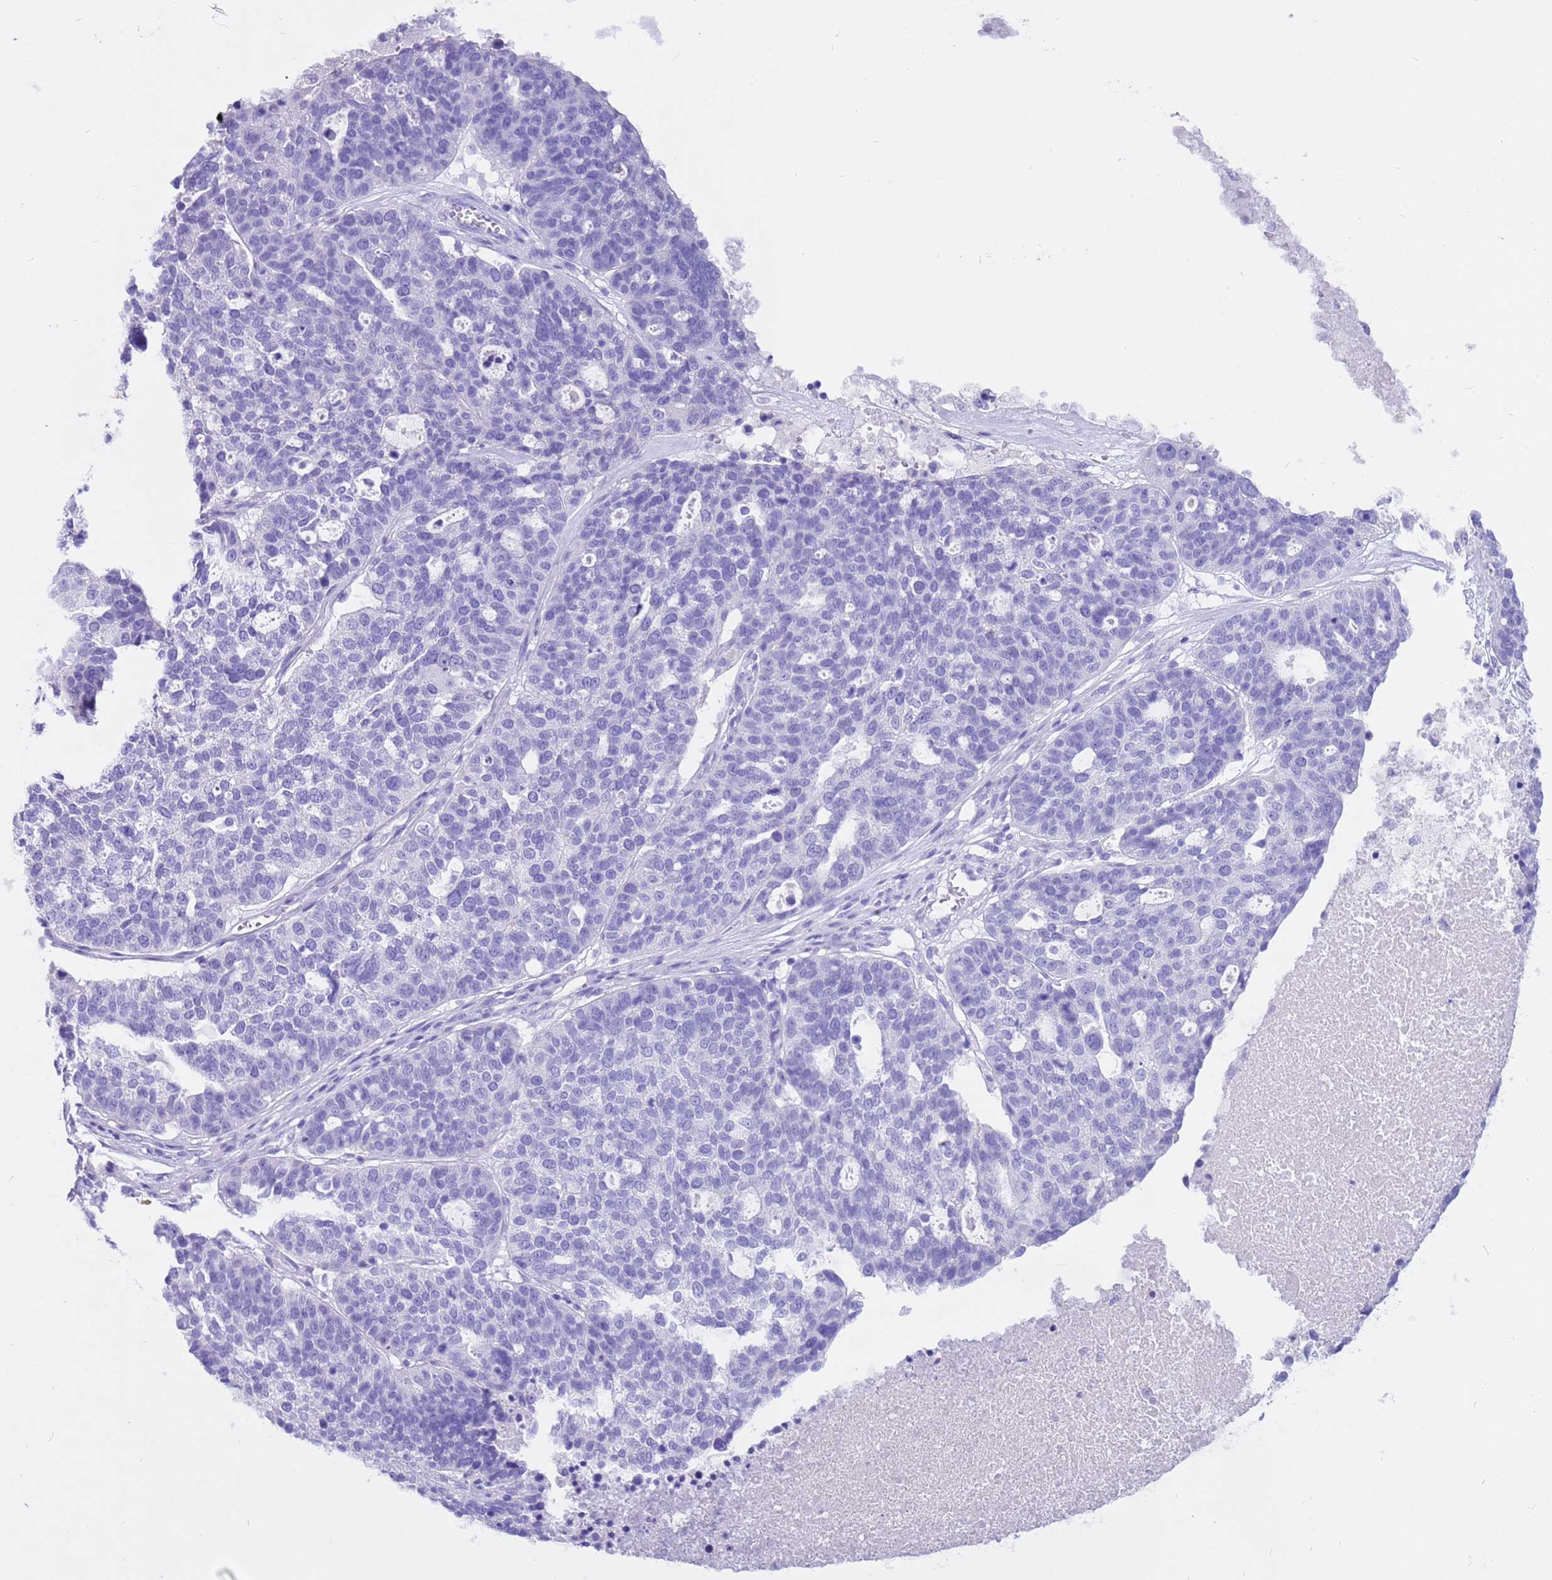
{"staining": {"intensity": "negative", "quantity": "none", "location": "none"}, "tissue": "ovarian cancer", "cell_type": "Tumor cells", "image_type": "cancer", "snomed": [{"axis": "morphology", "description": "Cystadenocarcinoma, serous, NOS"}, {"axis": "topography", "description": "Ovary"}], "caption": "Ovarian serous cystadenocarcinoma stained for a protein using immunohistochemistry (IHC) demonstrates no staining tumor cells.", "gene": "CPB1", "patient": {"sex": "female", "age": 59}}